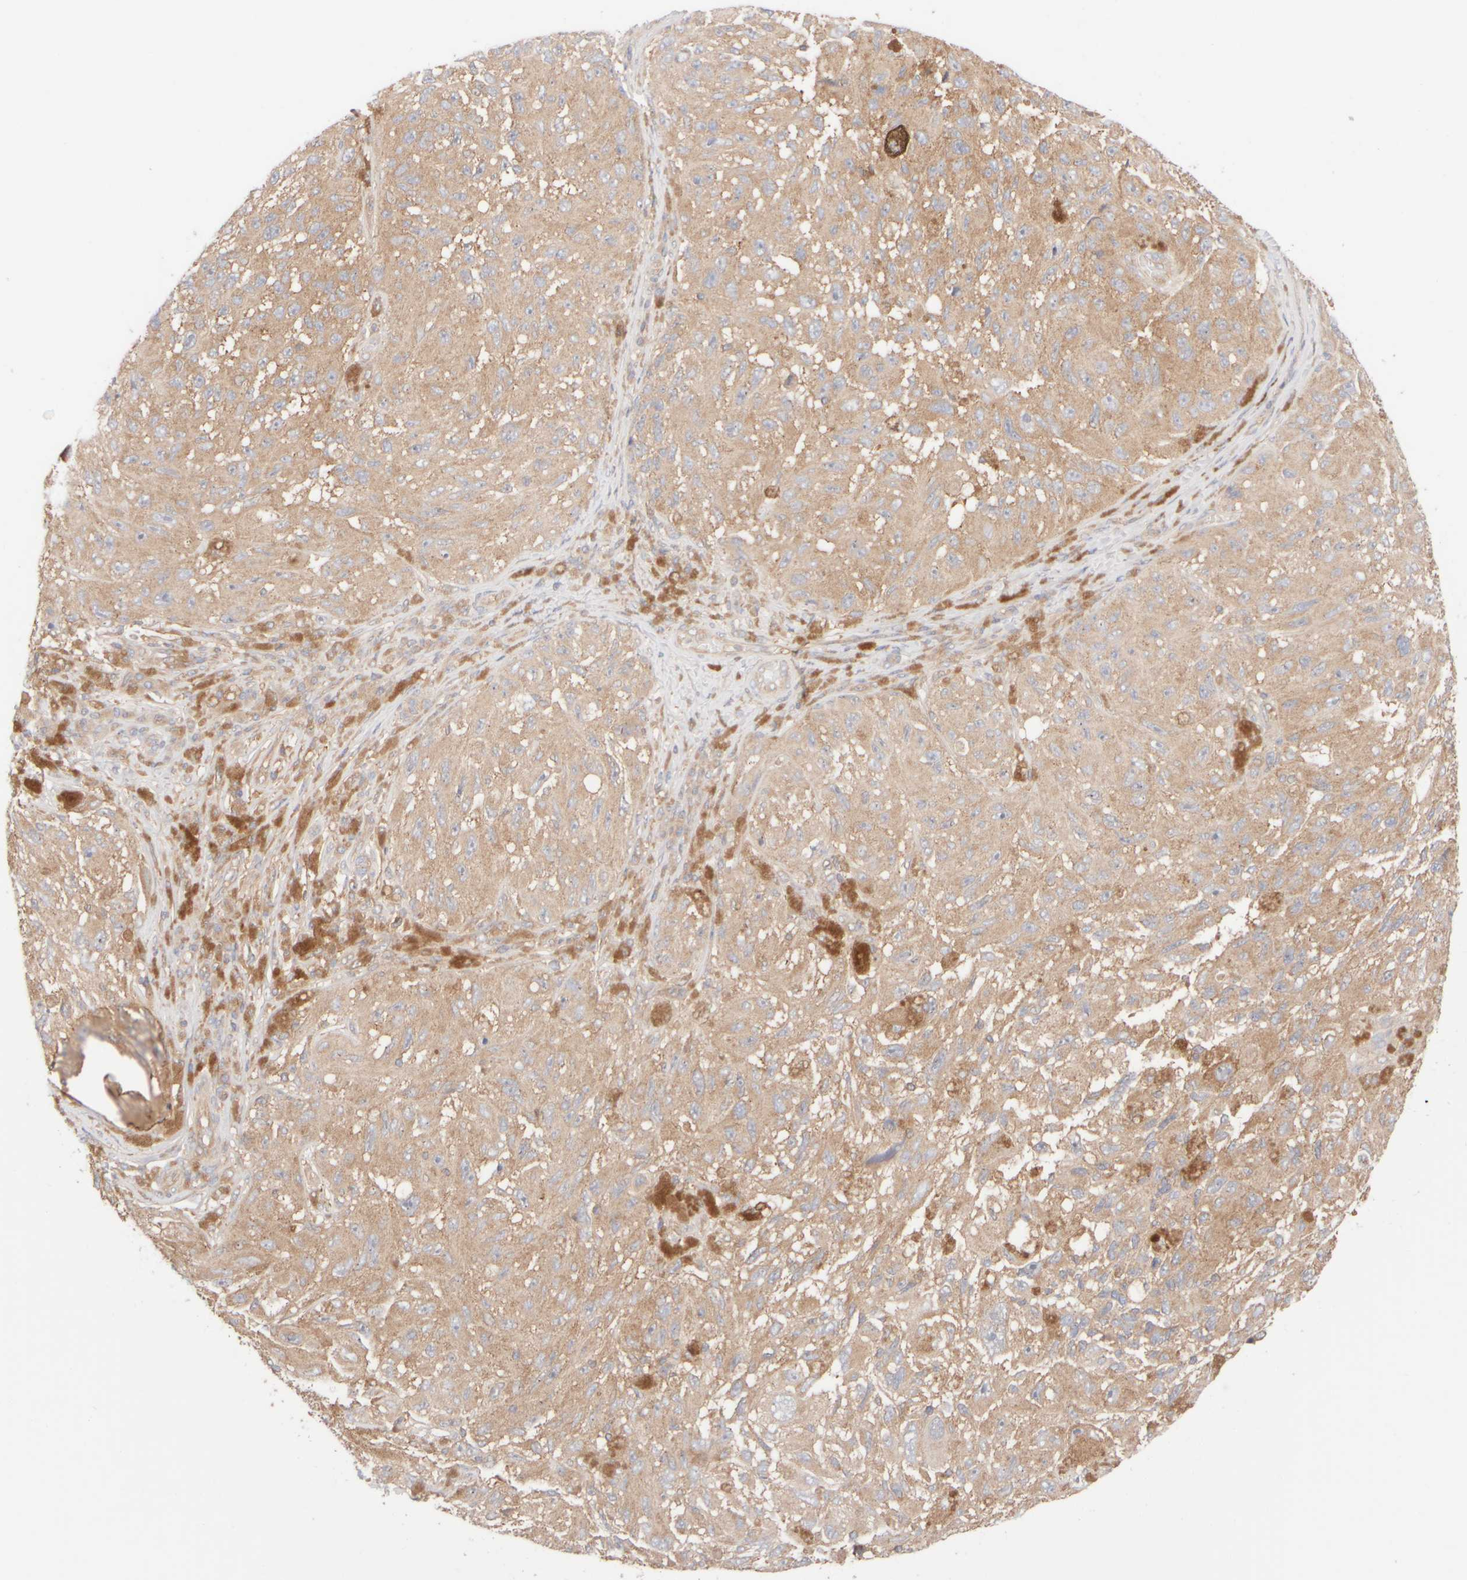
{"staining": {"intensity": "weak", "quantity": ">75%", "location": "cytoplasmic/membranous"}, "tissue": "melanoma", "cell_type": "Tumor cells", "image_type": "cancer", "snomed": [{"axis": "morphology", "description": "Malignant melanoma, NOS"}, {"axis": "topography", "description": "Skin"}], "caption": "An IHC micrograph of neoplastic tissue is shown. Protein staining in brown labels weak cytoplasmic/membranous positivity in melanoma within tumor cells.", "gene": "RABEP1", "patient": {"sex": "female", "age": 73}}